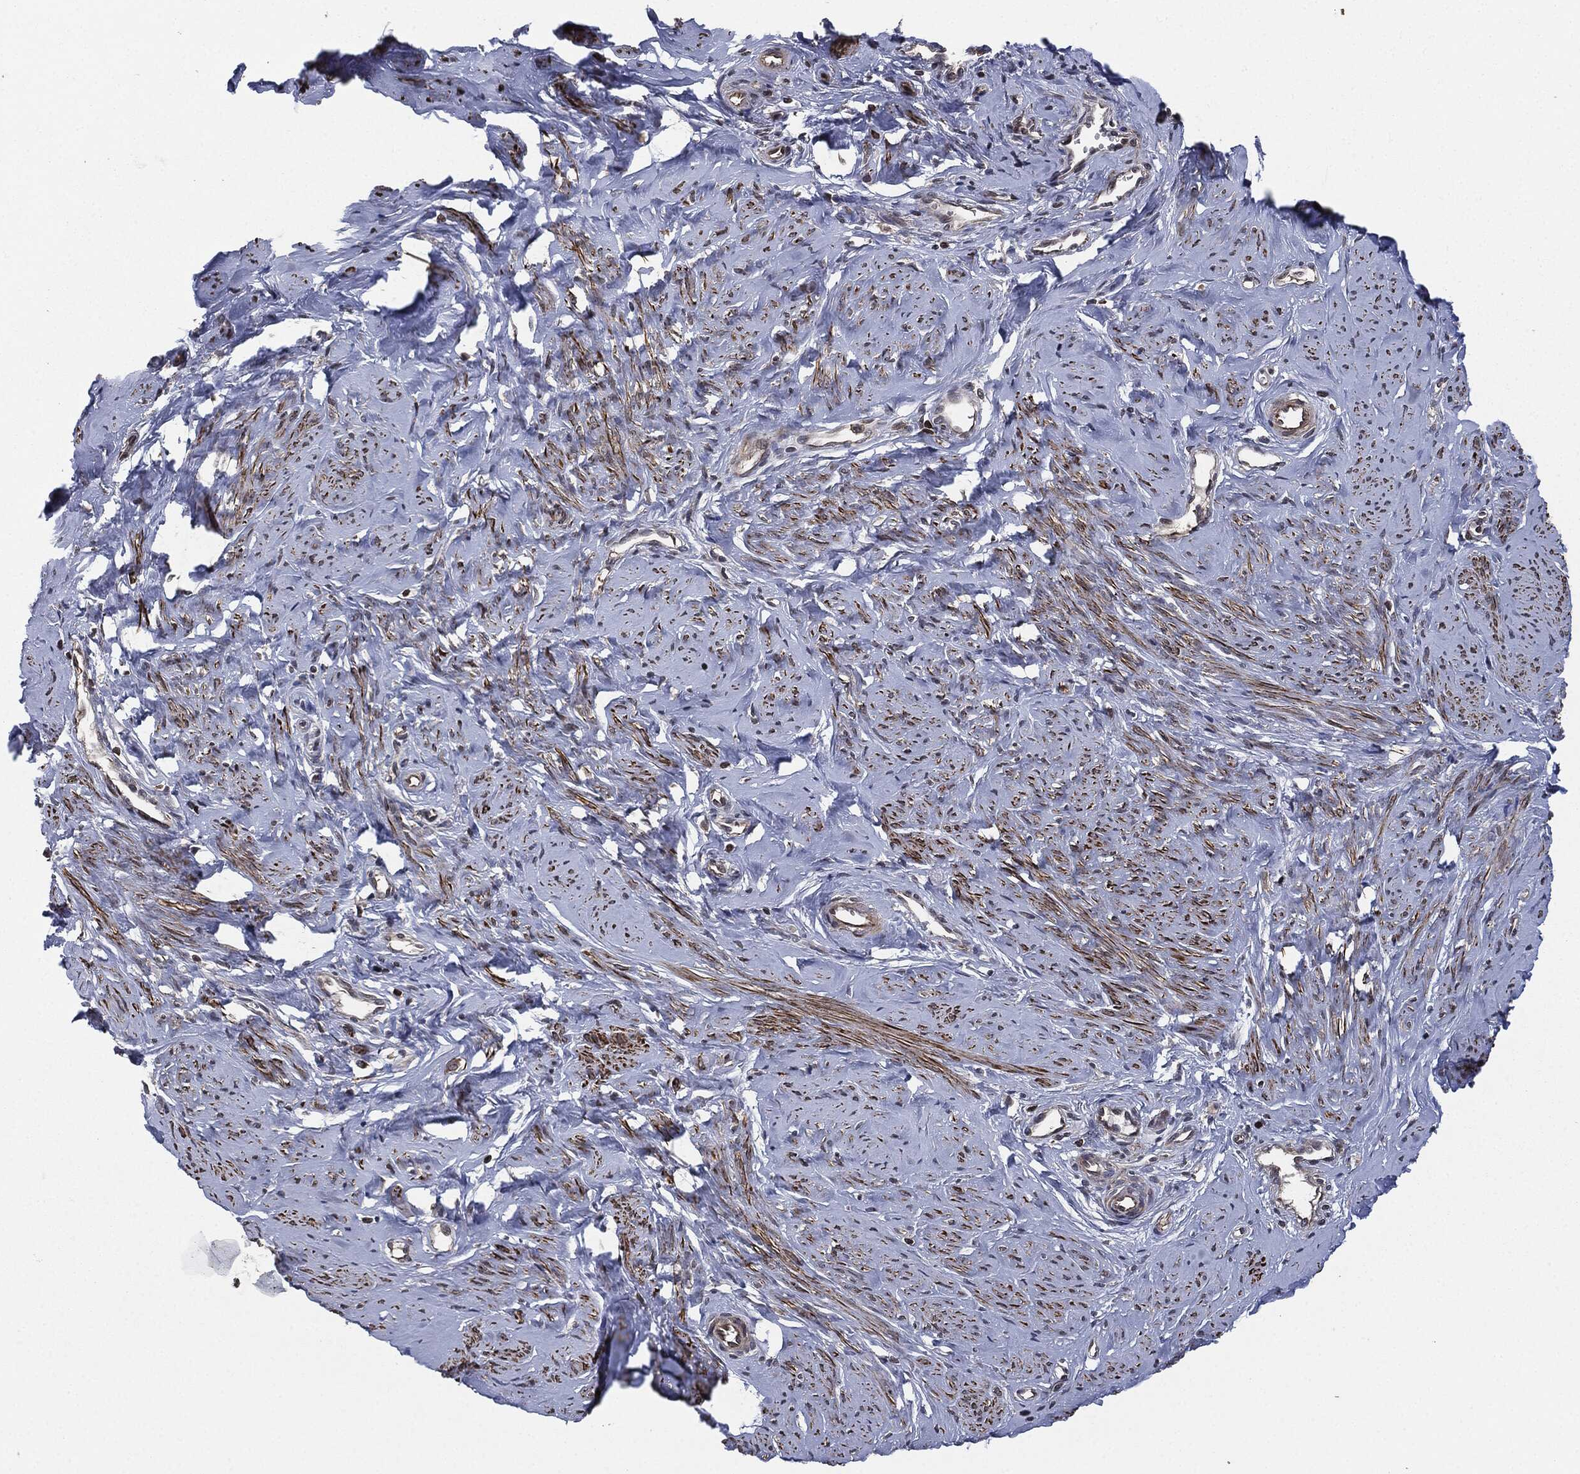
{"staining": {"intensity": "moderate", "quantity": "25%-75%", "location": "cytoplasmic/membranous"}, "tissue": "smooth muscle", "cell_type": "Smooth muscle cells", "image_type": "normal", "snomed": [{"axis": "morphology", "description": "Normal tissue, NOS"}, {"axis": "topography", "description": "Smooth muscle"}], "caption": "Protein staining shows moderate cytoplasmic/membranous positivity in about 25%-75% of smooth muscle cells in normal smooth muscle.", "gene": "UBR1", "patient": {"sex": "female", "age": 48}}